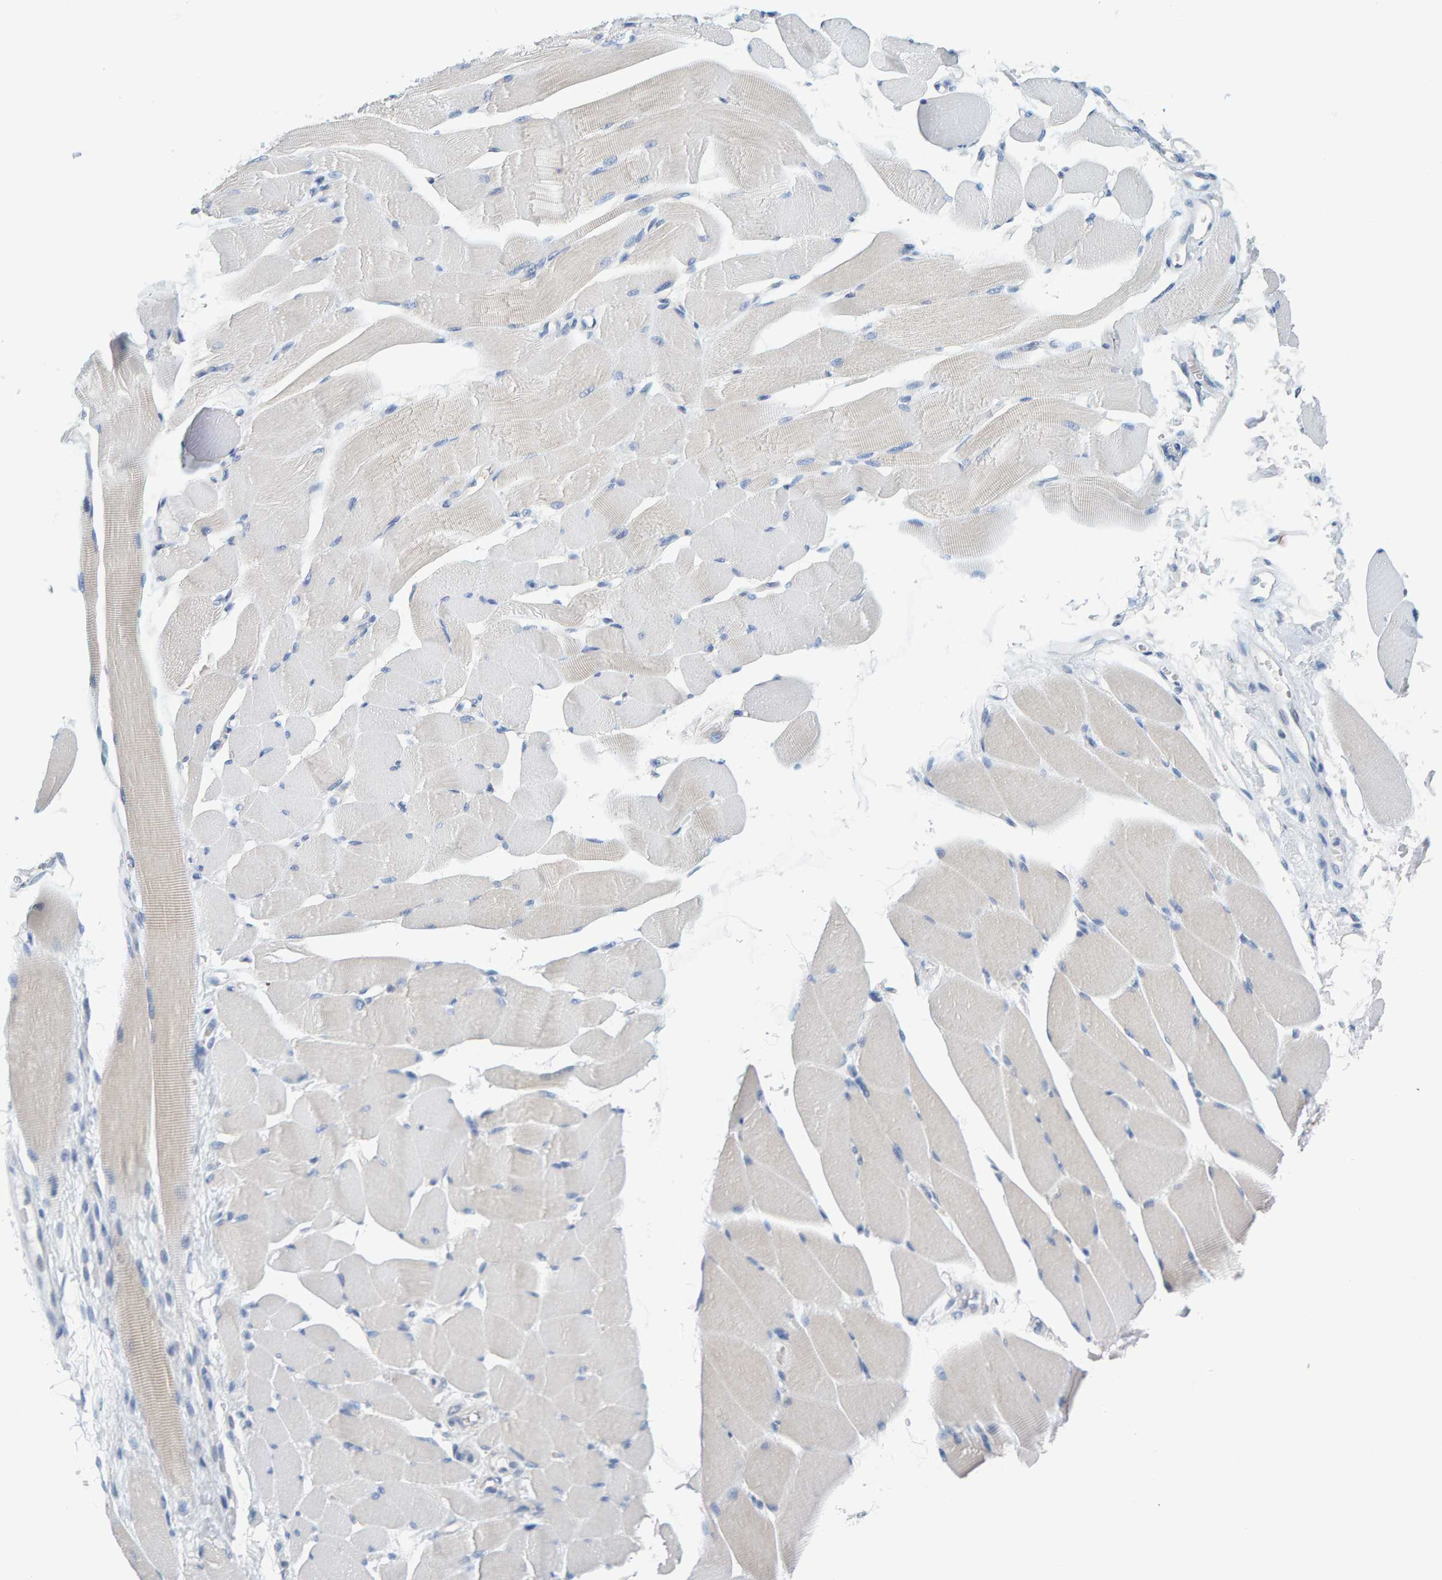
{"staining": {"intensity": "negative", "quantity": "none", "location": "none"}, "tissue": "skeletal muscle", "cell_type": "Myocytes", "image_type": "normal", "snomed": [{"axis": "morphology", "description": "Normal tissue, NOS"}, {"axis": "topography", "description": "Skeletal muscle"}, {"axis": "topography", "description": "Peripheral nerve tissue"}], "caption": "Immunohistochemistry micrograph of unremarkable skeletal muscle stained for a protein (brown), which displays no staining in myocytes.", "gene": "ALAD", "patient": {"sex": "female", "age": 84}}